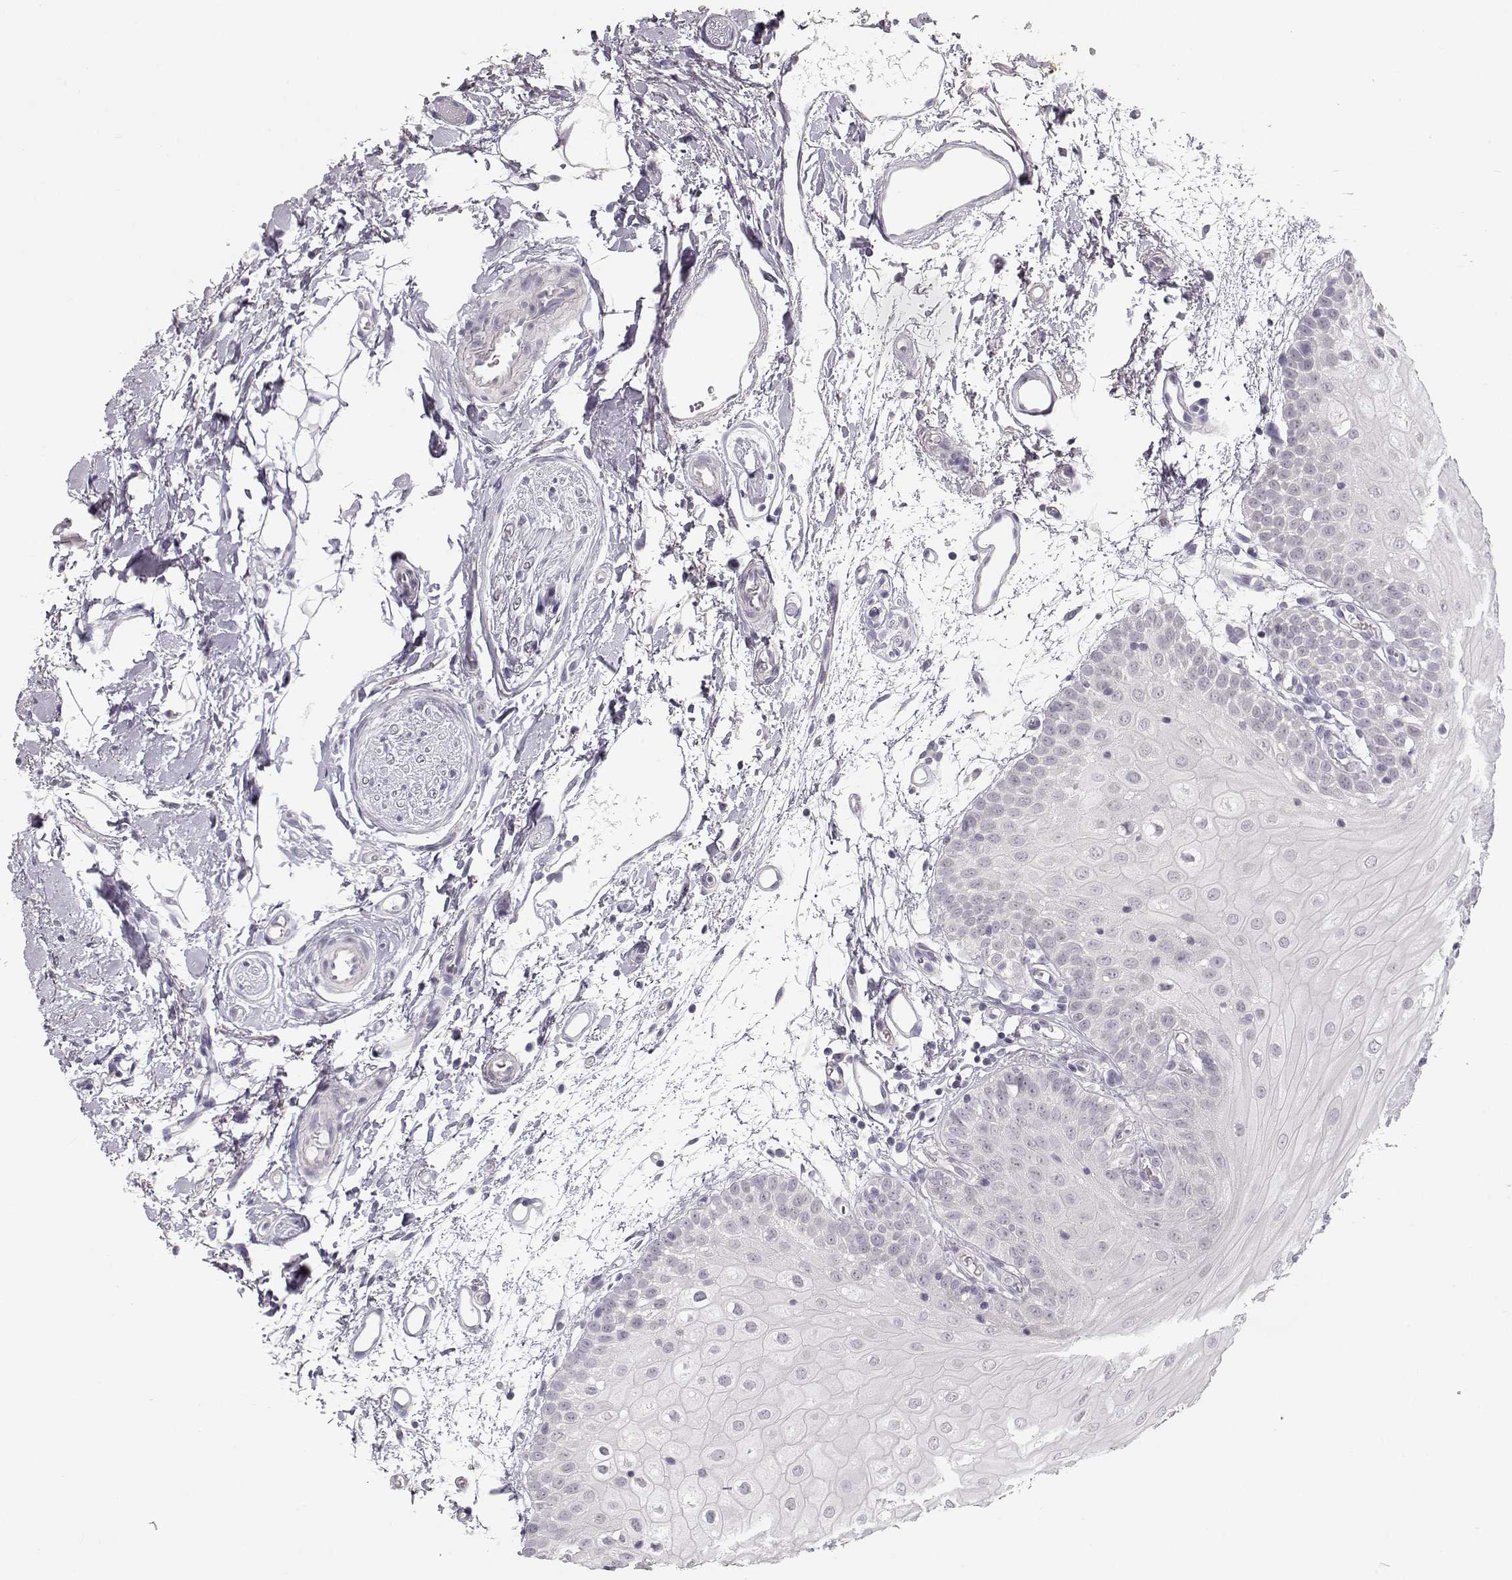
{"staining": {"intensity": "negative", "quantity": "none", "location": "none"}, "tissue": "oral mucosa", "cell_type": "Squamous epithelial cells", "image_type": "normal", "snomed": [{"axis": "morphology", "description": "Normal tissue, NOS"}, {"axis": "morphology", "description": "Squamous cell carcinoma, NOS"}, {"axis": "topography", "description": "Oral tissue"}, {"axis": "topography", "description": "Head-Neck"}], "caption": "The micrograph shows no significant positivity in squamous epithelial cells of oral mucosa.", "gene": "FAM205A", "patient": {"sex": "female", "age": 75}}